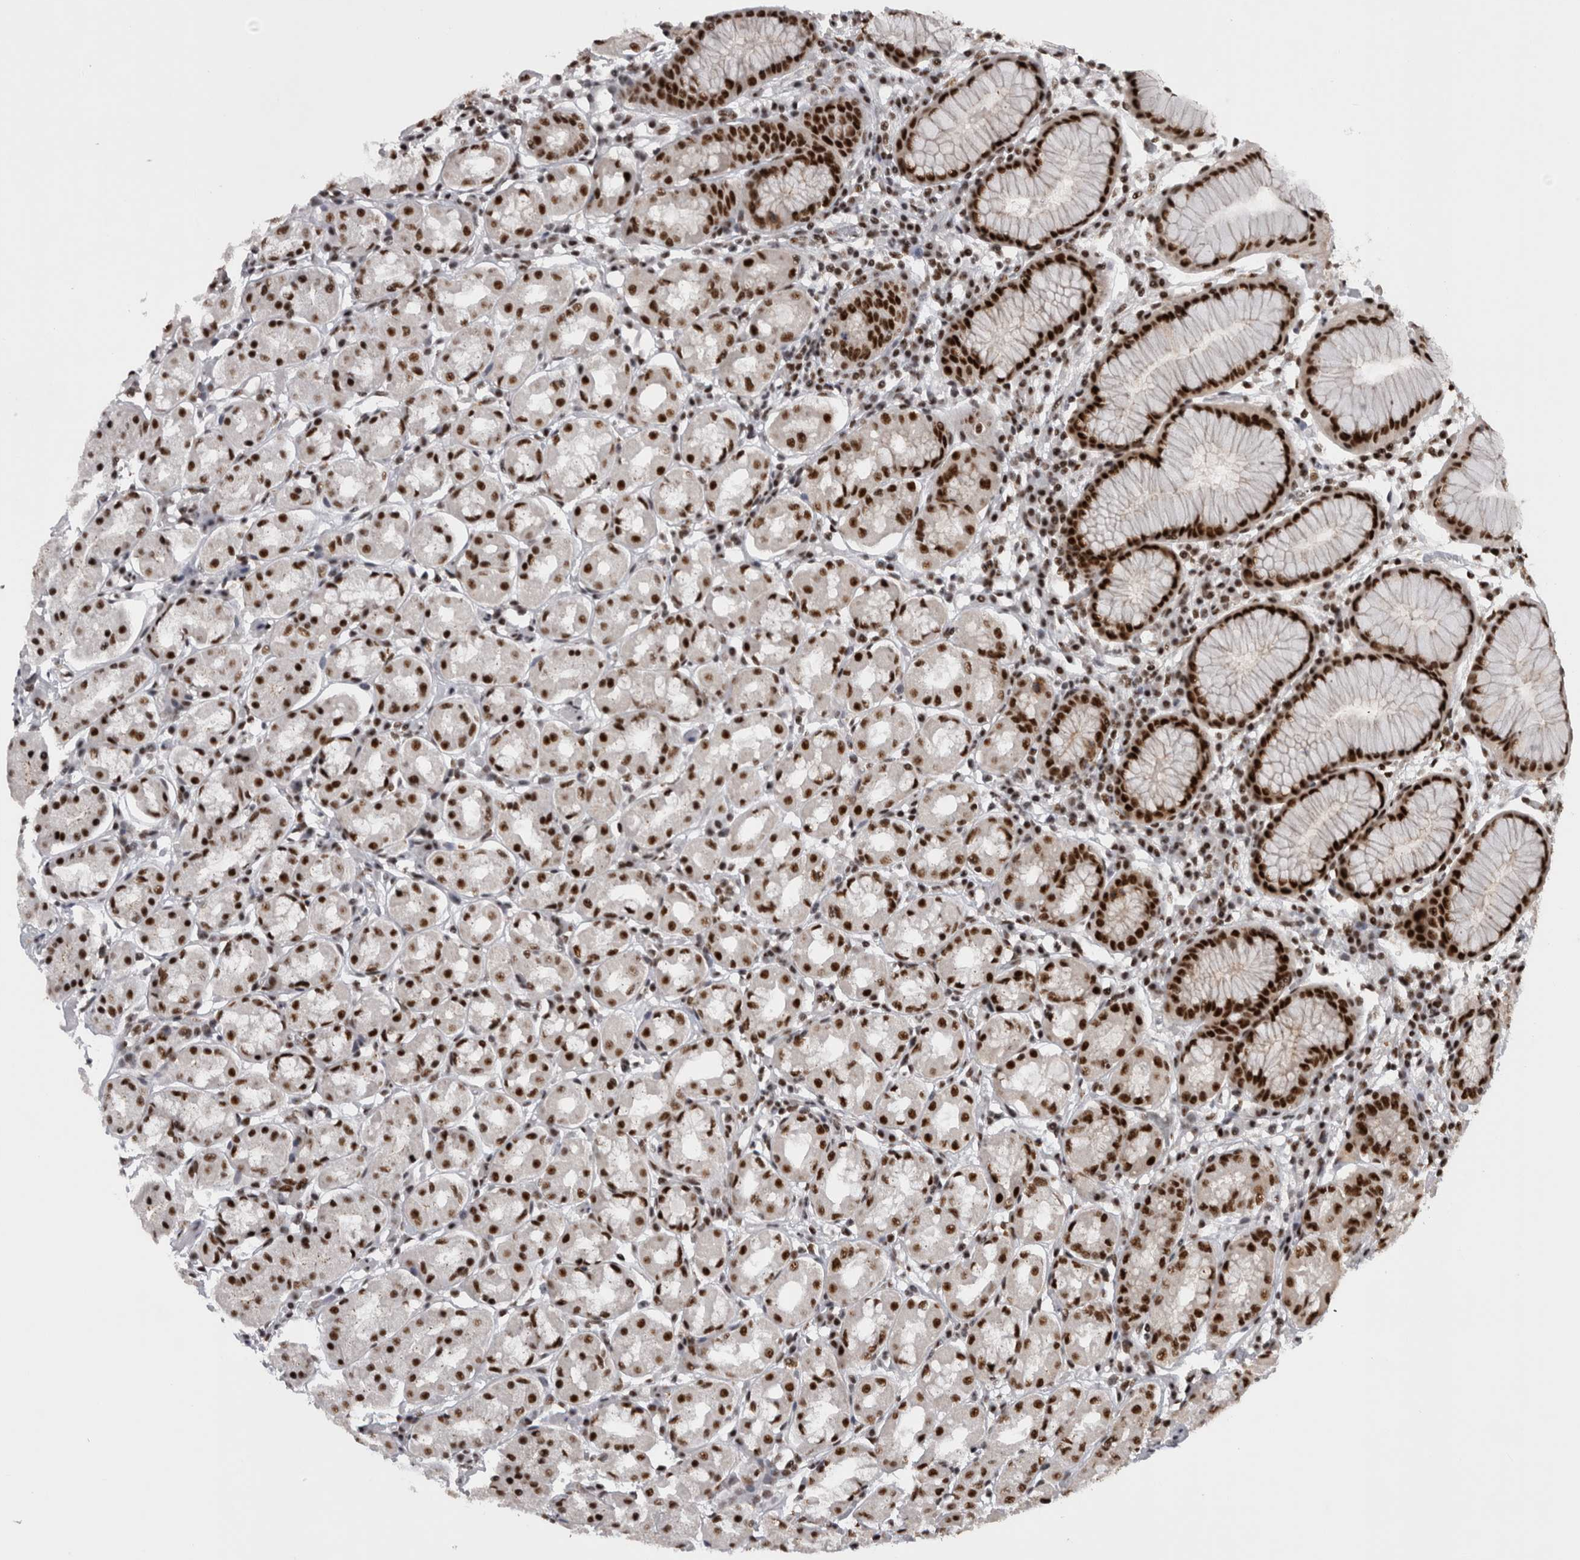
{"staining": {"intensity": "strong", "quantity": ">75%", "location": "nuclear"}, "tissue": "stomach", "cell_type": "Glandular cells", "image_type": "normal", "snomed": [{"axis": "morphology", "description": "Normal tissue, NOS"}, {"axis": "topography", "description": "Stomach"}, {"axis": "topography", "description": "Stomach, lower"}], "caption": "Immunohistochemical staining of normal human stomach shows high levels of strong nuclear positivity in about >75% of glandular cells.", "gene": "CDK11A", "patient": {"sex": "female", "age": 56}}